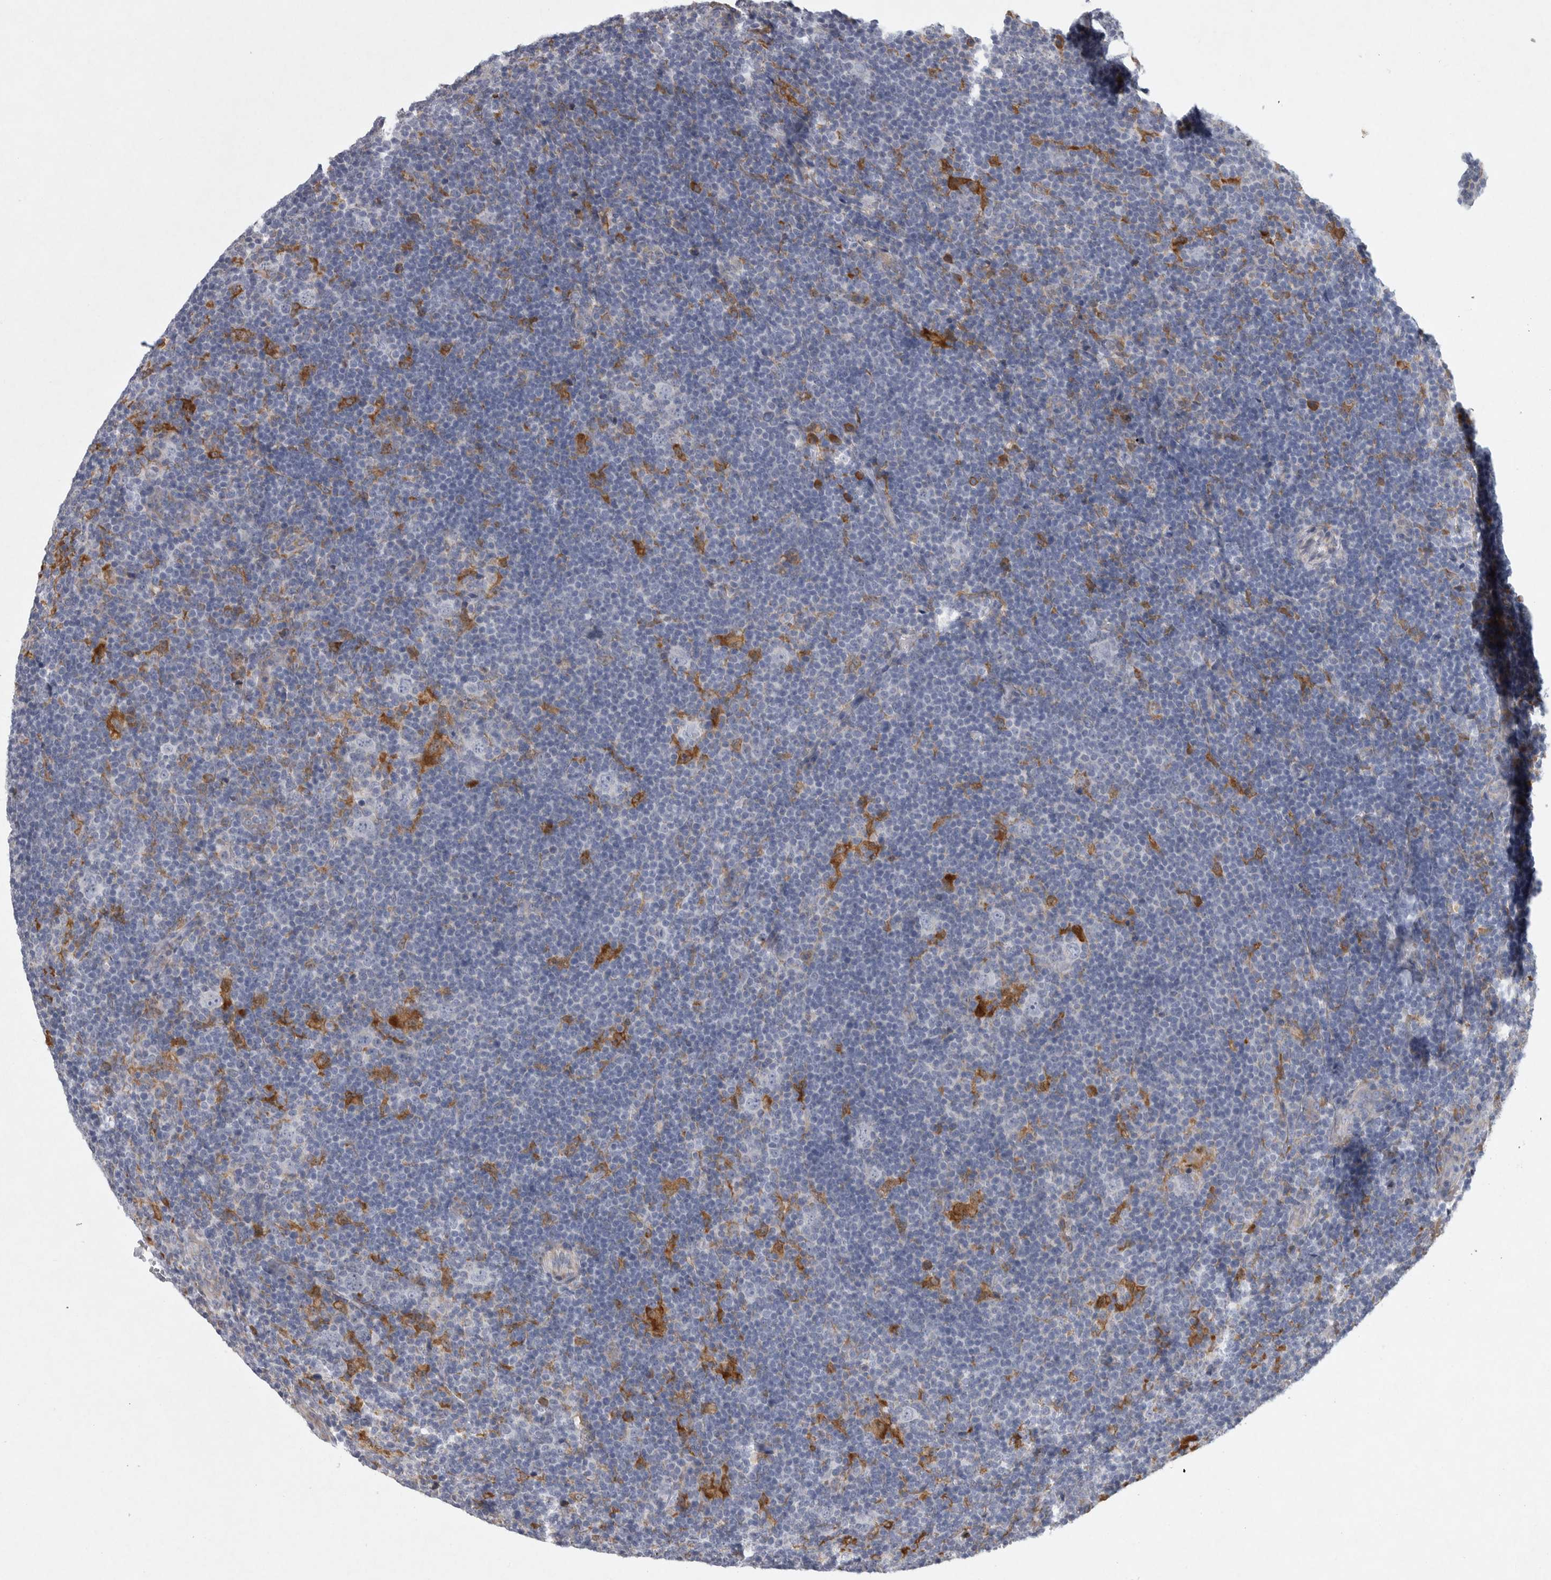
{"staining": {"intensity": "negative", "quantity": "none", "location": "none"}, "tissue": "lymphoma", "cell_type": "Tumor cells", "image_type": "cancer", "snomed": [{"axis": "morphology", "description": "Hodgkin's disease, NOS"}, {"axis": "topography", "description": "Lymph node"}], "caption": "High power microscopy histopathology image of an immunohistochemistry histopathology image of lymphoma, revealing no significant expression in tumor cells.", "gene": "MINPP1", "patient": {"sex": "female", "age": 57}}